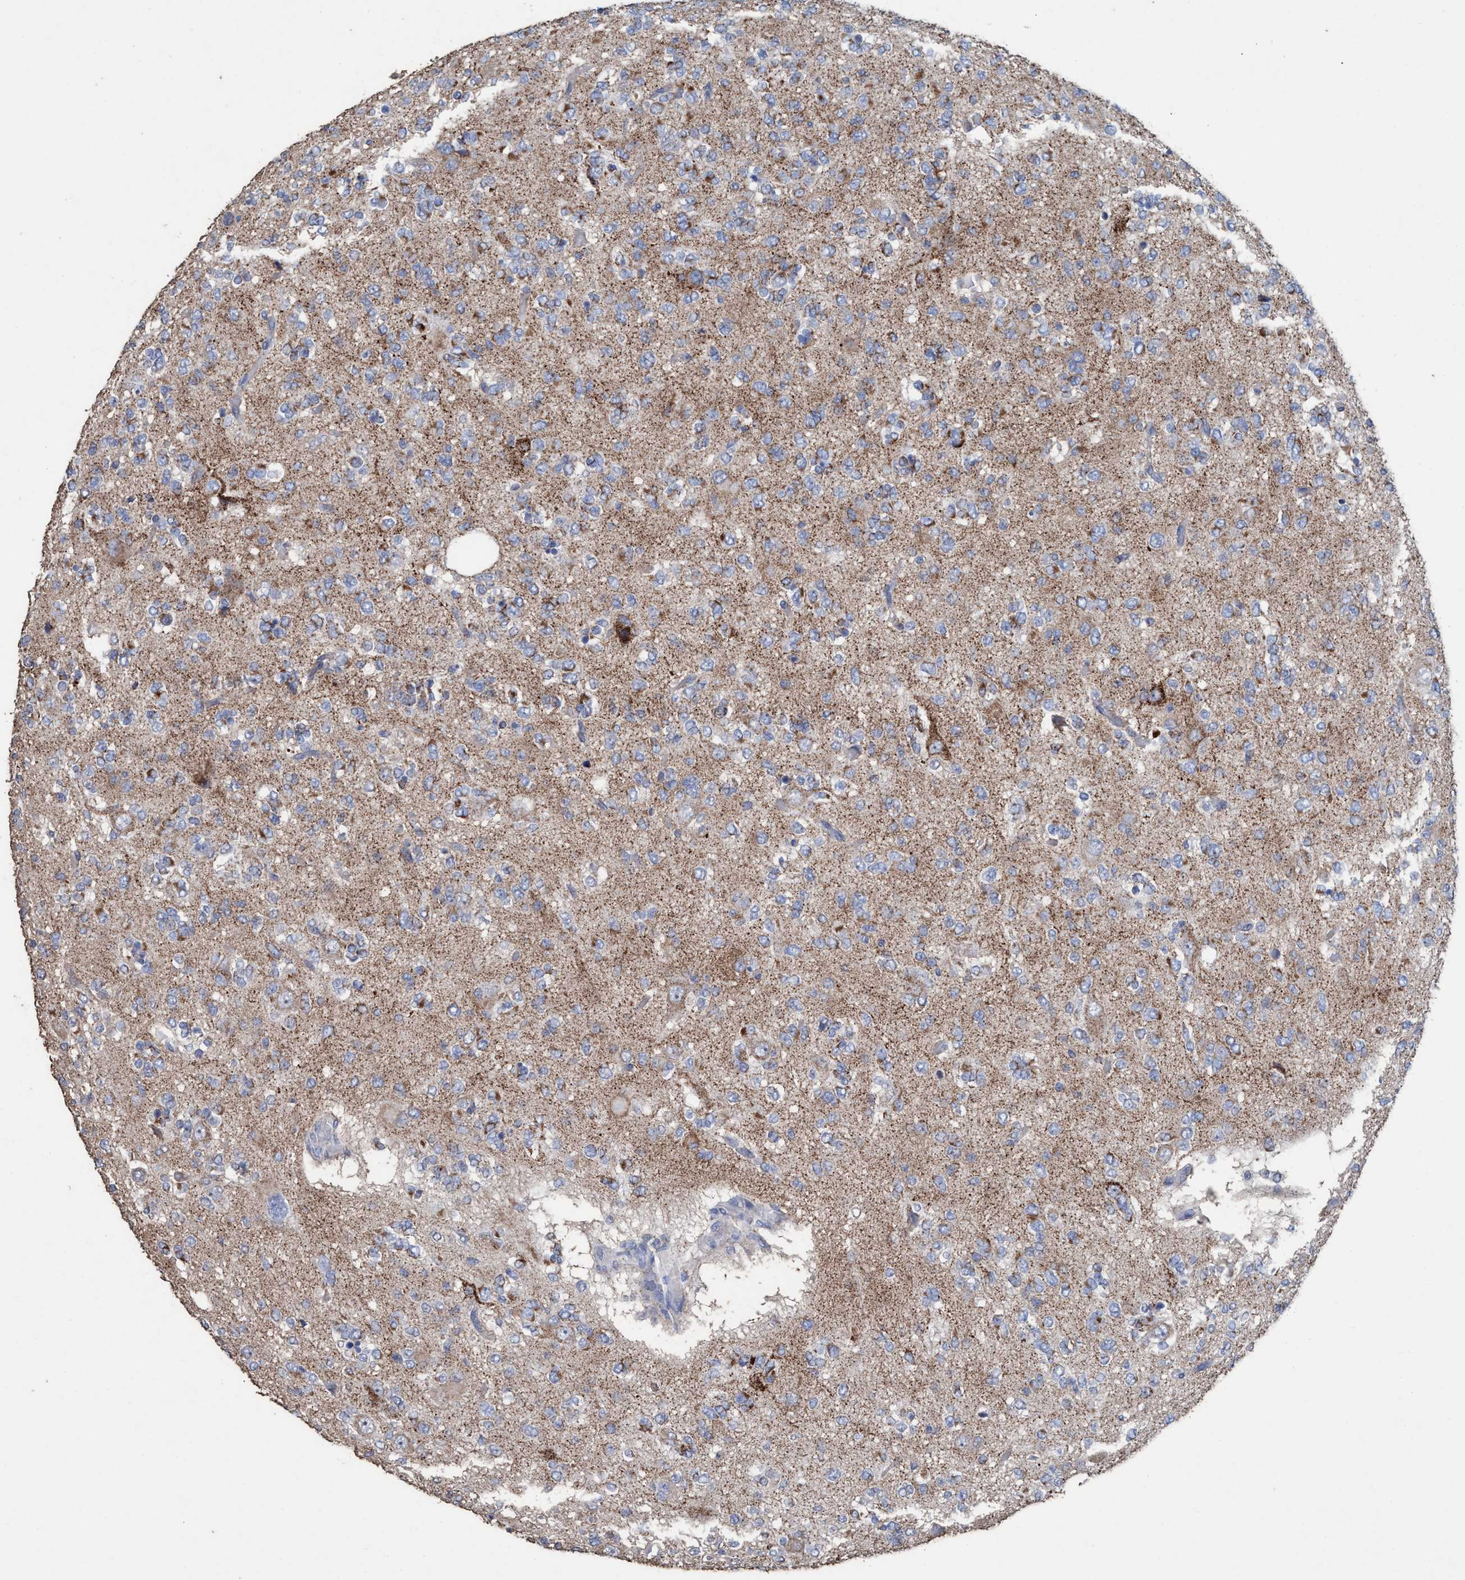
{"staining": {"intensity": "weak", "quantity": "<25%", "location": "cytoplasmic/membranous"}, "tissue": "glioma", "cell_type": "Tumor cells", "image_type": "cancer", "snomed": [{"axis": "morphology", "description": "Glioma, malignant, Low grade"}, {"axis": "topography", "description": "Brain"}], "caption": "The histopathology image displays no staining of tumor cells in glioma.", "gene": "RSAD1", "patient": {"sex": "male", "age": 38}}